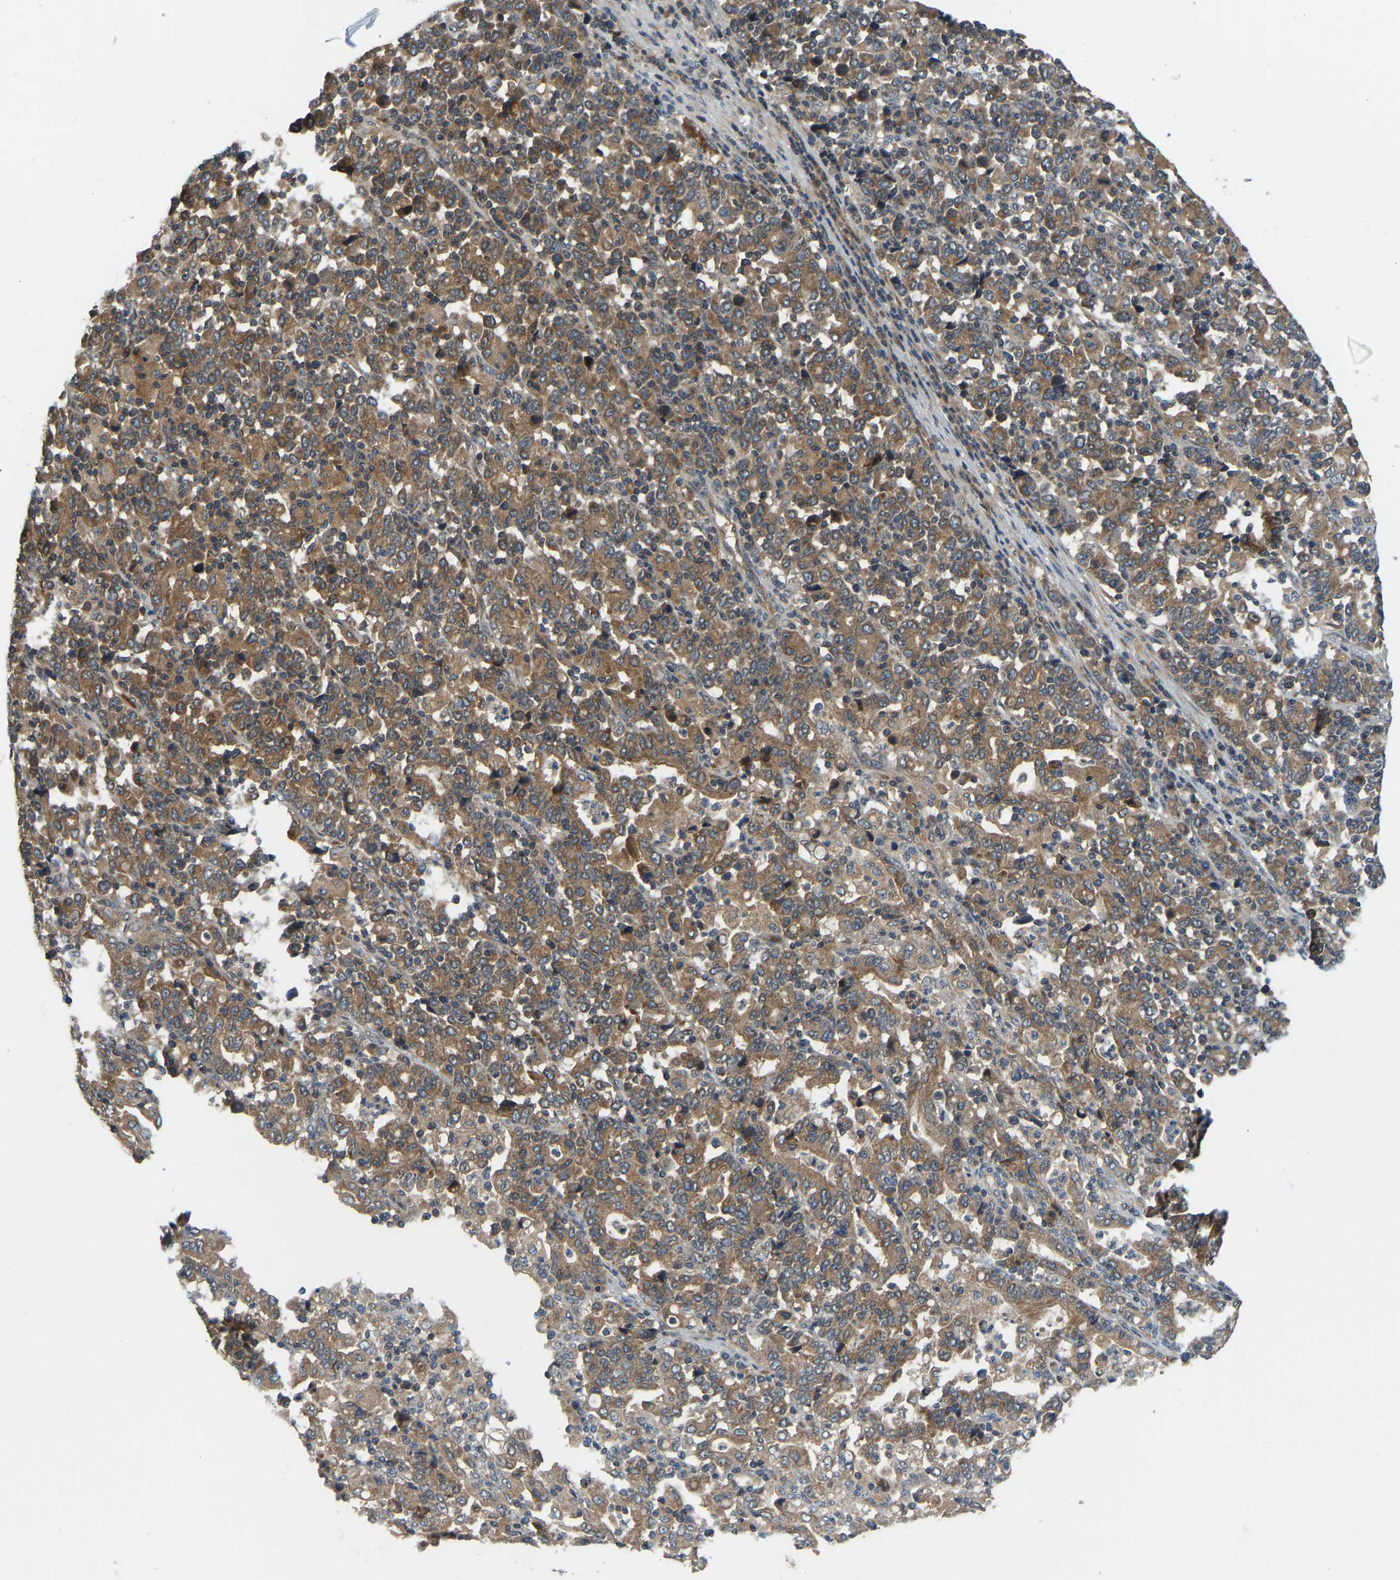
{"staining": {"intensity": "moderate", "quantity": ">75%", "location": "cytoplasmic/membranous"}, "tissue": "stomach cancer", "cell_type": "Tumor cells", "image_type": "cancer", "snomed": [{"axis": "morphology", "description": "Adenocarcinoma, NOS"}, {"axis": "topography", "description": "Stomach, upper"}], "caption": "The immunohistochemical stain shows moderate cytoplasmic/membranous staining in tumor cells of stomach cancer (adenocarcinoma) tissue.", "gene": "ZNF71", "patient": {"sex": "male", "age": 69}}